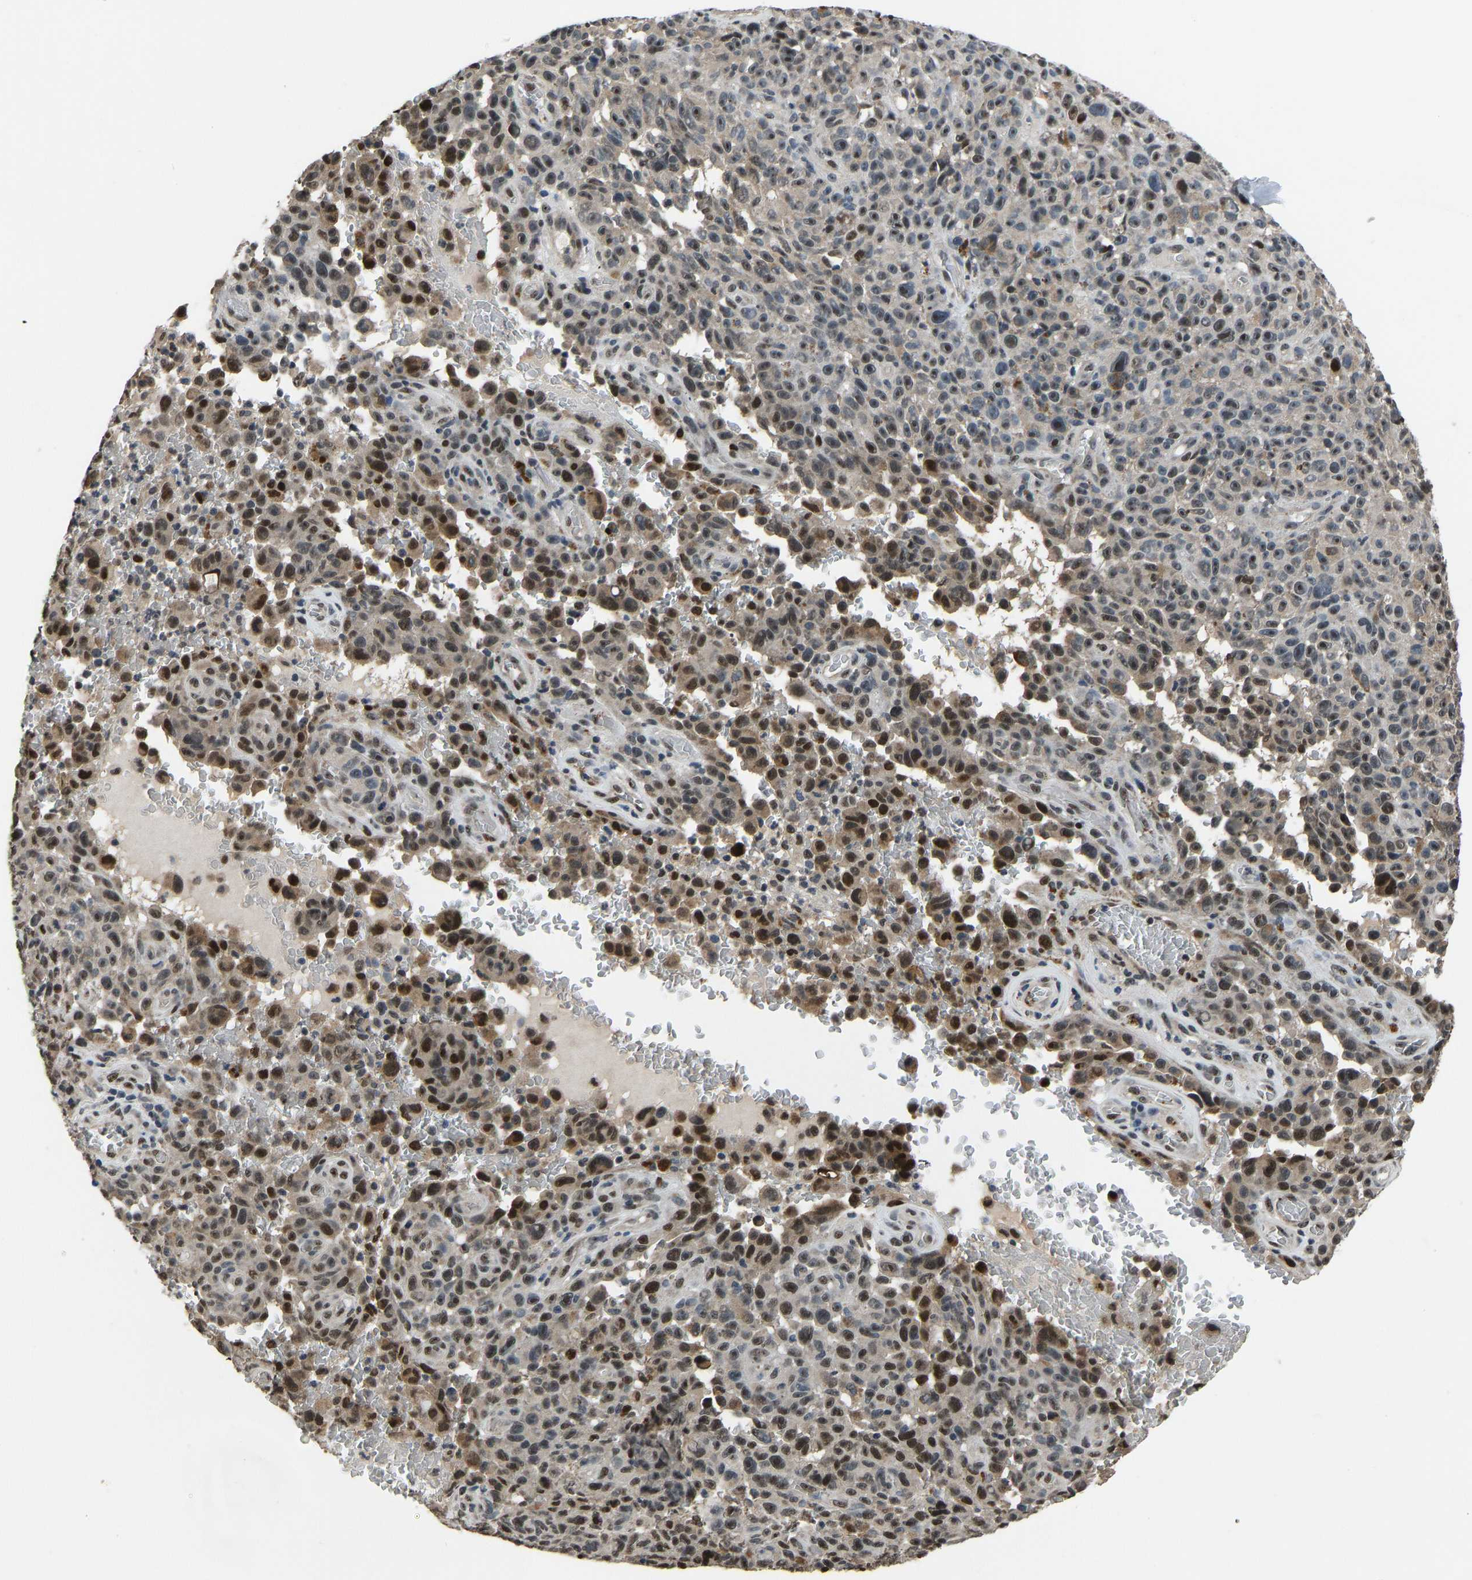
{"staining": {"intensity": "moderate", "quantity": "25%-75%", "location": "cytoplasmic/membranous,nuclear"}, "tissue": "melanoma", "cell_type": "Tumor cells", "image_type": "cancer", "snomed": [{"axis": "morphology", "description": "Malignant melanoma, NOS"}, {"axis": "topography", "description": "Skin"}], "caption": "A medium amount of moderate cytoplasmic/membranous and nuclear positivity is present in approximately 25%-75% of tumor cells in melanoma tissue.", "gene": "FOS", "patient": {"sex": "female", "age": 82}}